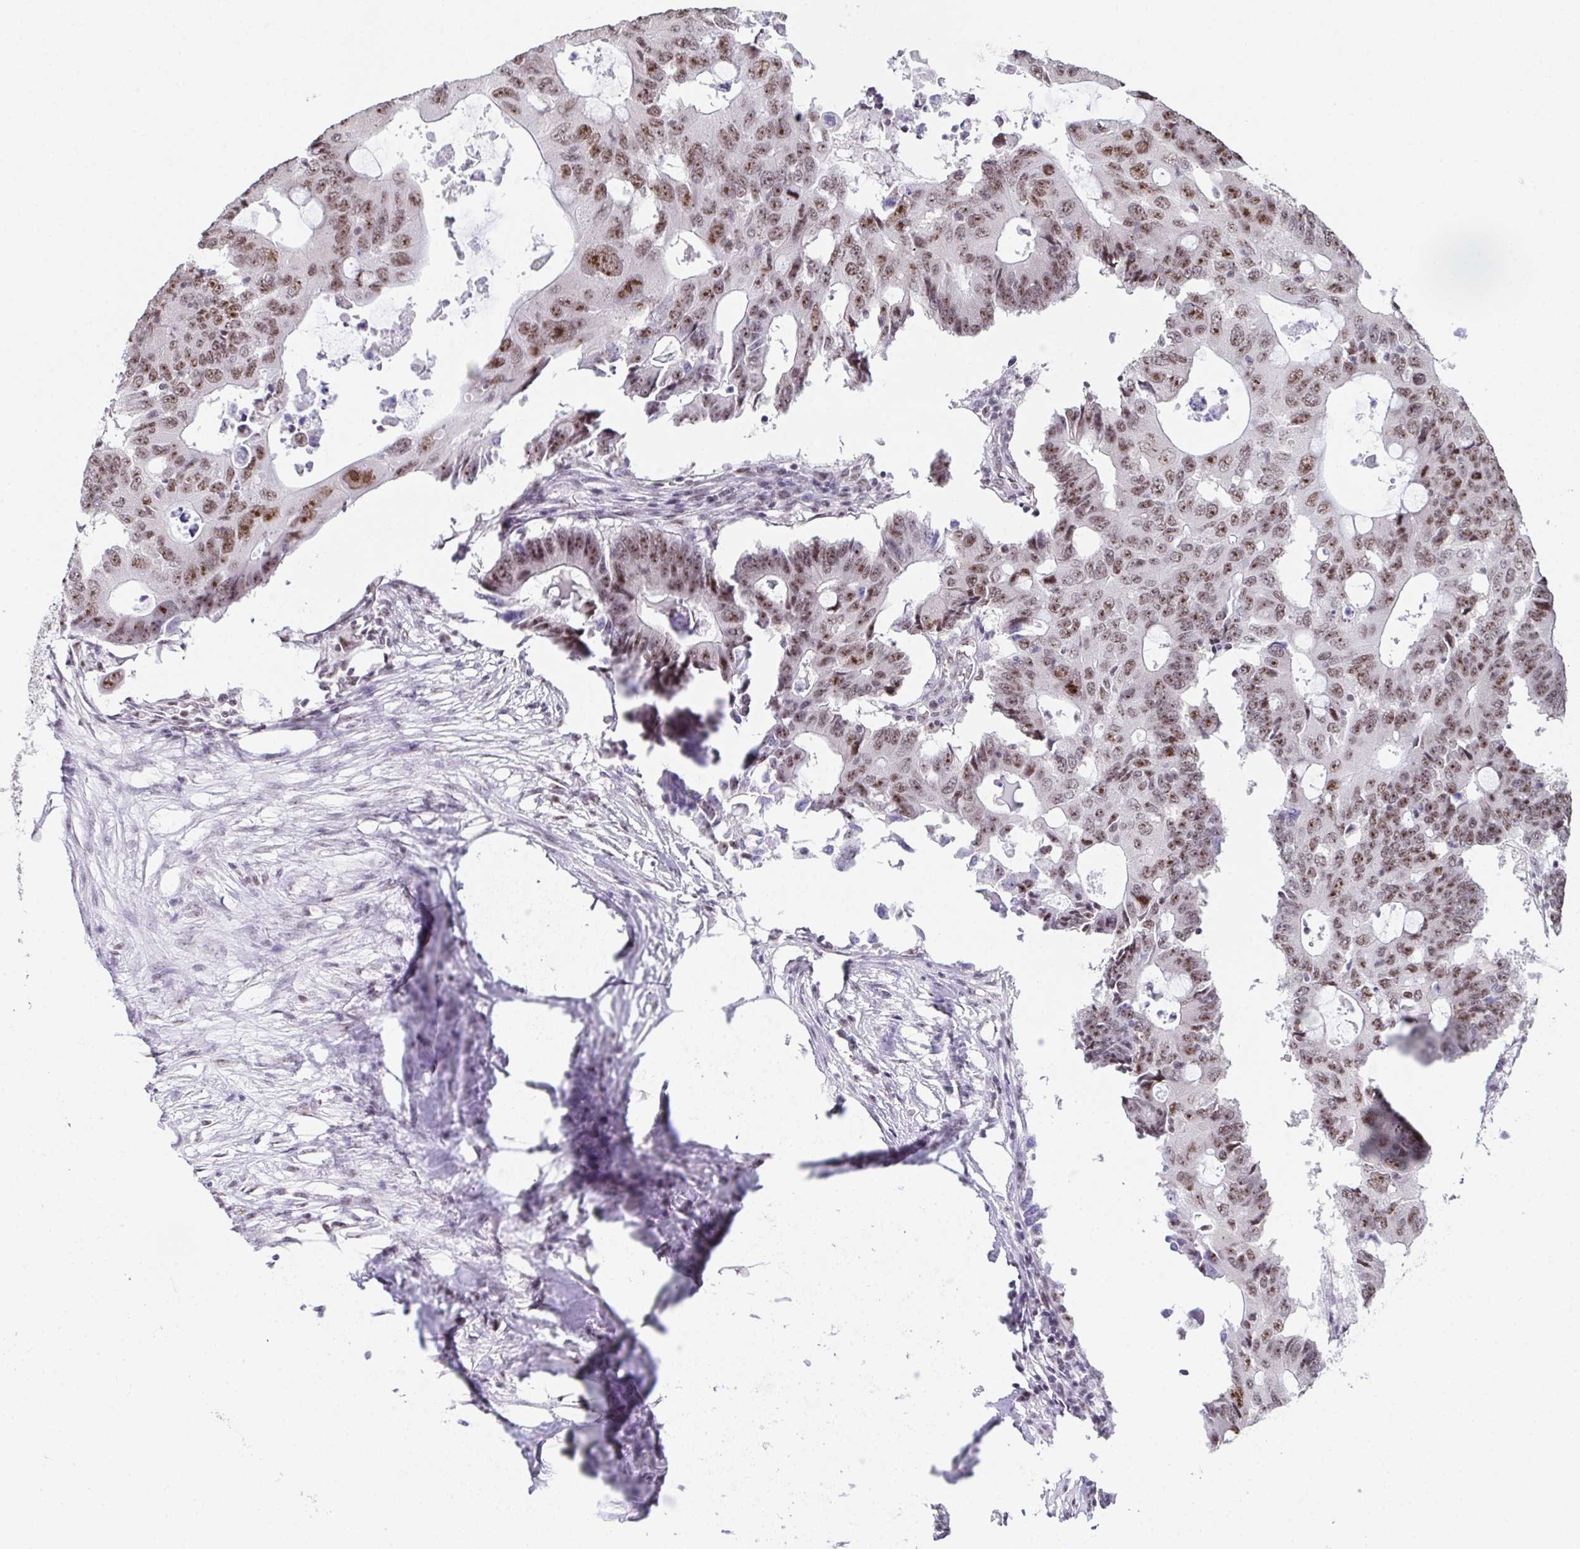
{"staining": {"intensity": "moderate", "quantity": ">75%", "location": "nuclear"}, "tissue": "colorectal cancer", "cell_type": "Tumor cells", "image_type": "cancer", "snomed": [{"axis": "morphology", "description": "Adenocarcinoma, NOS"}, {"axis": "topography", "description": "Colon"}], "caption": "The image exhibits staining of colorectal cancer, revealing moderate nuclear protein expression (brown color) within tumor cells. (DAB IHC with brightfield microscopy, high magnification).", "gene": "ZNF800", "patient": {"sex": "male", "age": 71}}